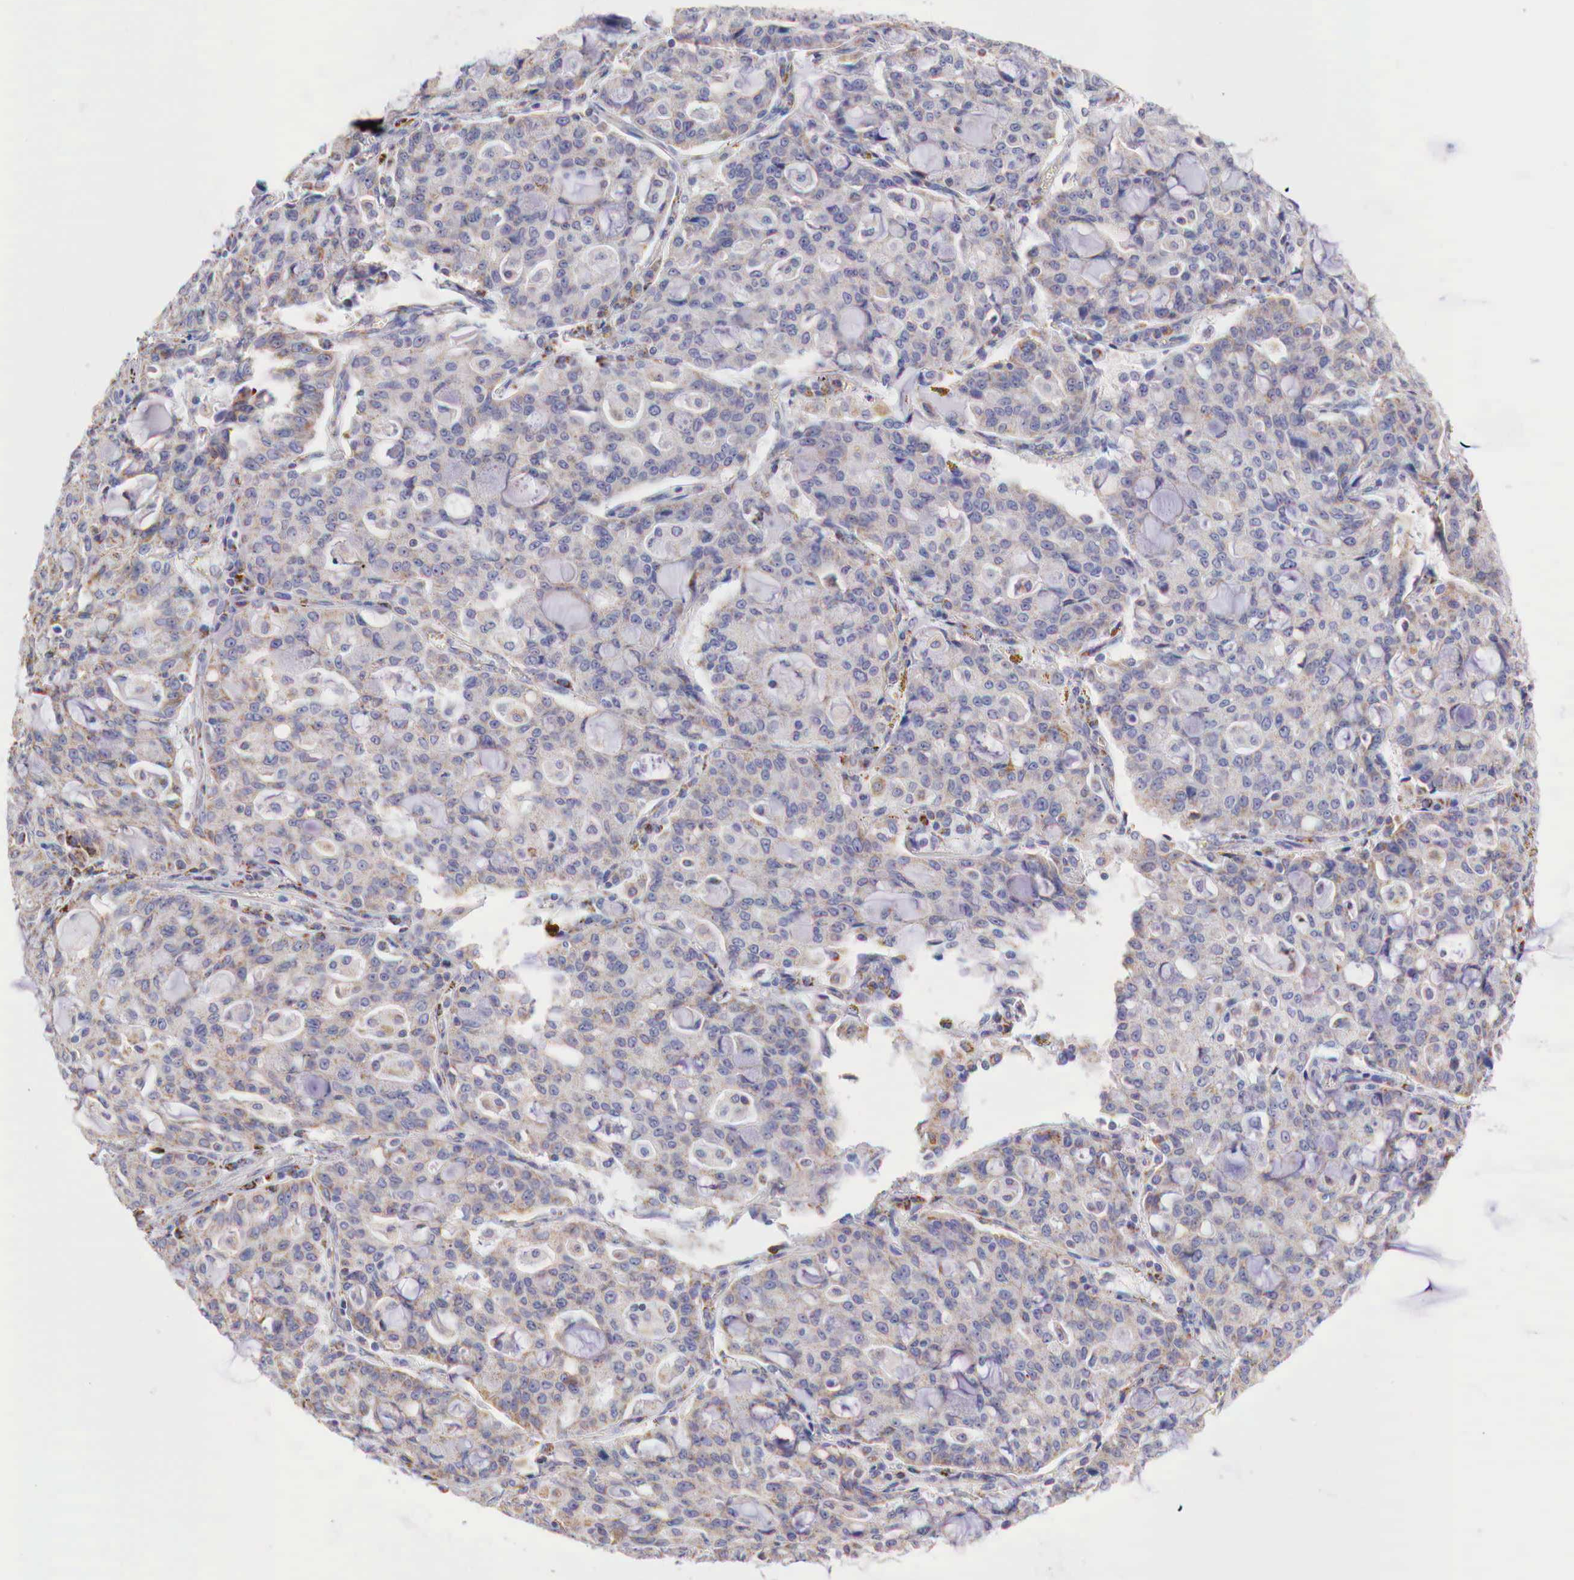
{"staining": {"intensity": "weak", "quantity": "25%-75%", "location": "cytoplasmic/membranous"}, "tissue": "lung cancer", "cell_type": "Tumor cells", "image_type": "cancer", "snomed": [{"axis": "morphology", "description": "Adenocarcinoma, NOS"}, {"axis": "topography", "description": "Lung"}], "caption": "Protein staining exhibits weak cytoplasmic/membranous expression in approximately 25%-75% of tumor cells in lung cancer. Nuclei are stained in blue.", "gene": "IDH3G", "patient": {"sex": "female", "age": 44}}